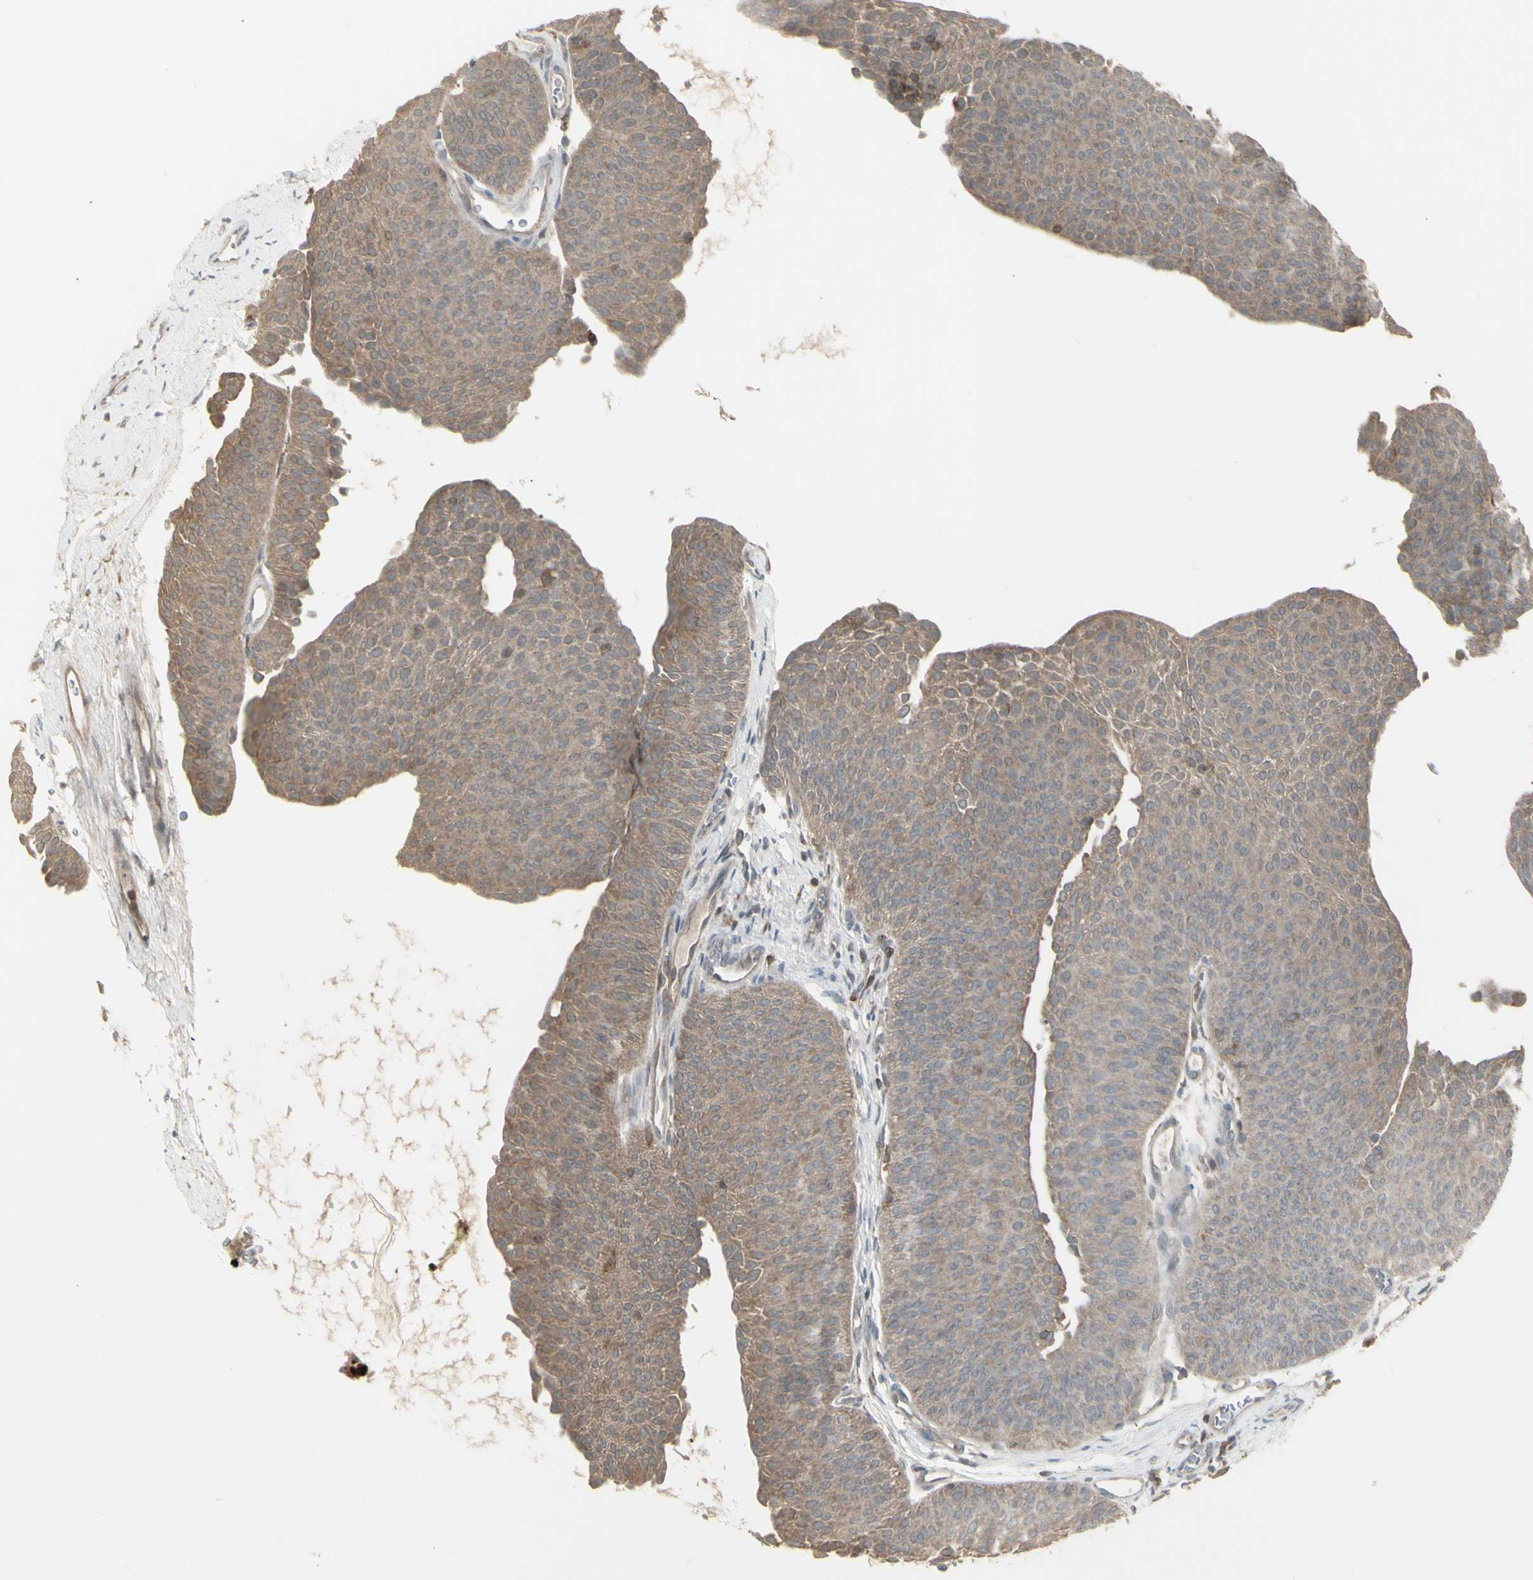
{"staining": {"intensity": "weak", "quantity": "25%-75%", "location": "cytoplasmic/membranous"}, "tissue": "urothelial cancer", "cell_type": "Tumor cells", "image_type": "cancer", "snomed": [{"axis": "morphology", "description": "Urothelial carcinoma, Low grade"}, {"axis": "topography", "description": "Urinary bladder"}], "caption": "Protein staining by IHC exhibits weak cytoplasmic/membranous positivity in approximately 25%-75% of tumor cells in urothelial cancer.", "gene": "CSK", "patient": {"sex": "female", "age": 60}}